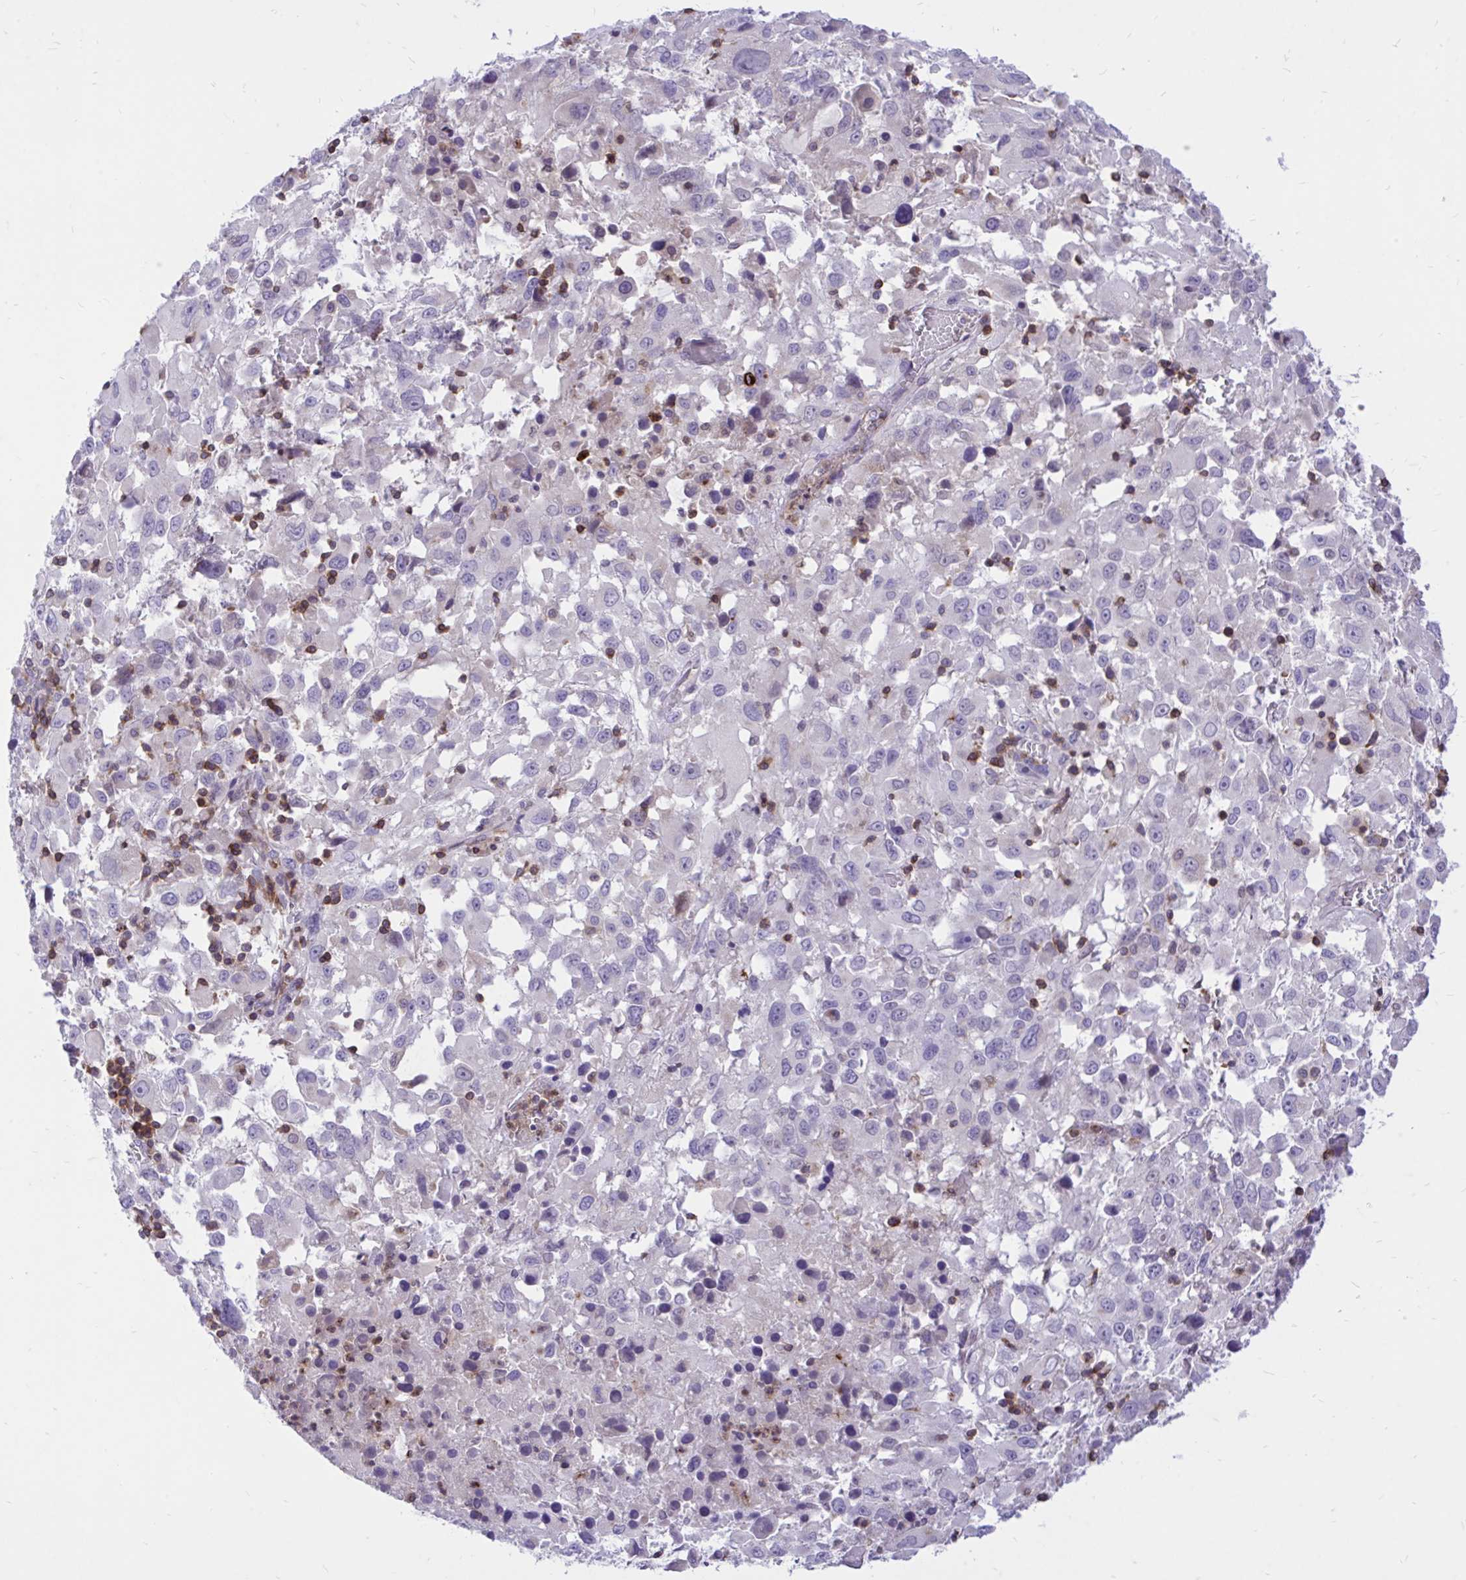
{"staining": {"intensity": "negative", "quantity": "none", "location": "none"}, "tissue": "melanoma", "cell_type": "Tumor cells", "image_type": "cancer", "snomed": [{"axis": "morphology", "description": "Malignant melanoma, Metastatic site"}, {"axis": "topography", "description": "Soft tissue"}], "caption": "High power microscopy histopathology image of an IHC micrograph of malignant melanoma (metastatic site), revealing no significant expression in tumor cells.", "gene": "CXCL8", "patient": {"sex": "male", "age": 50}}